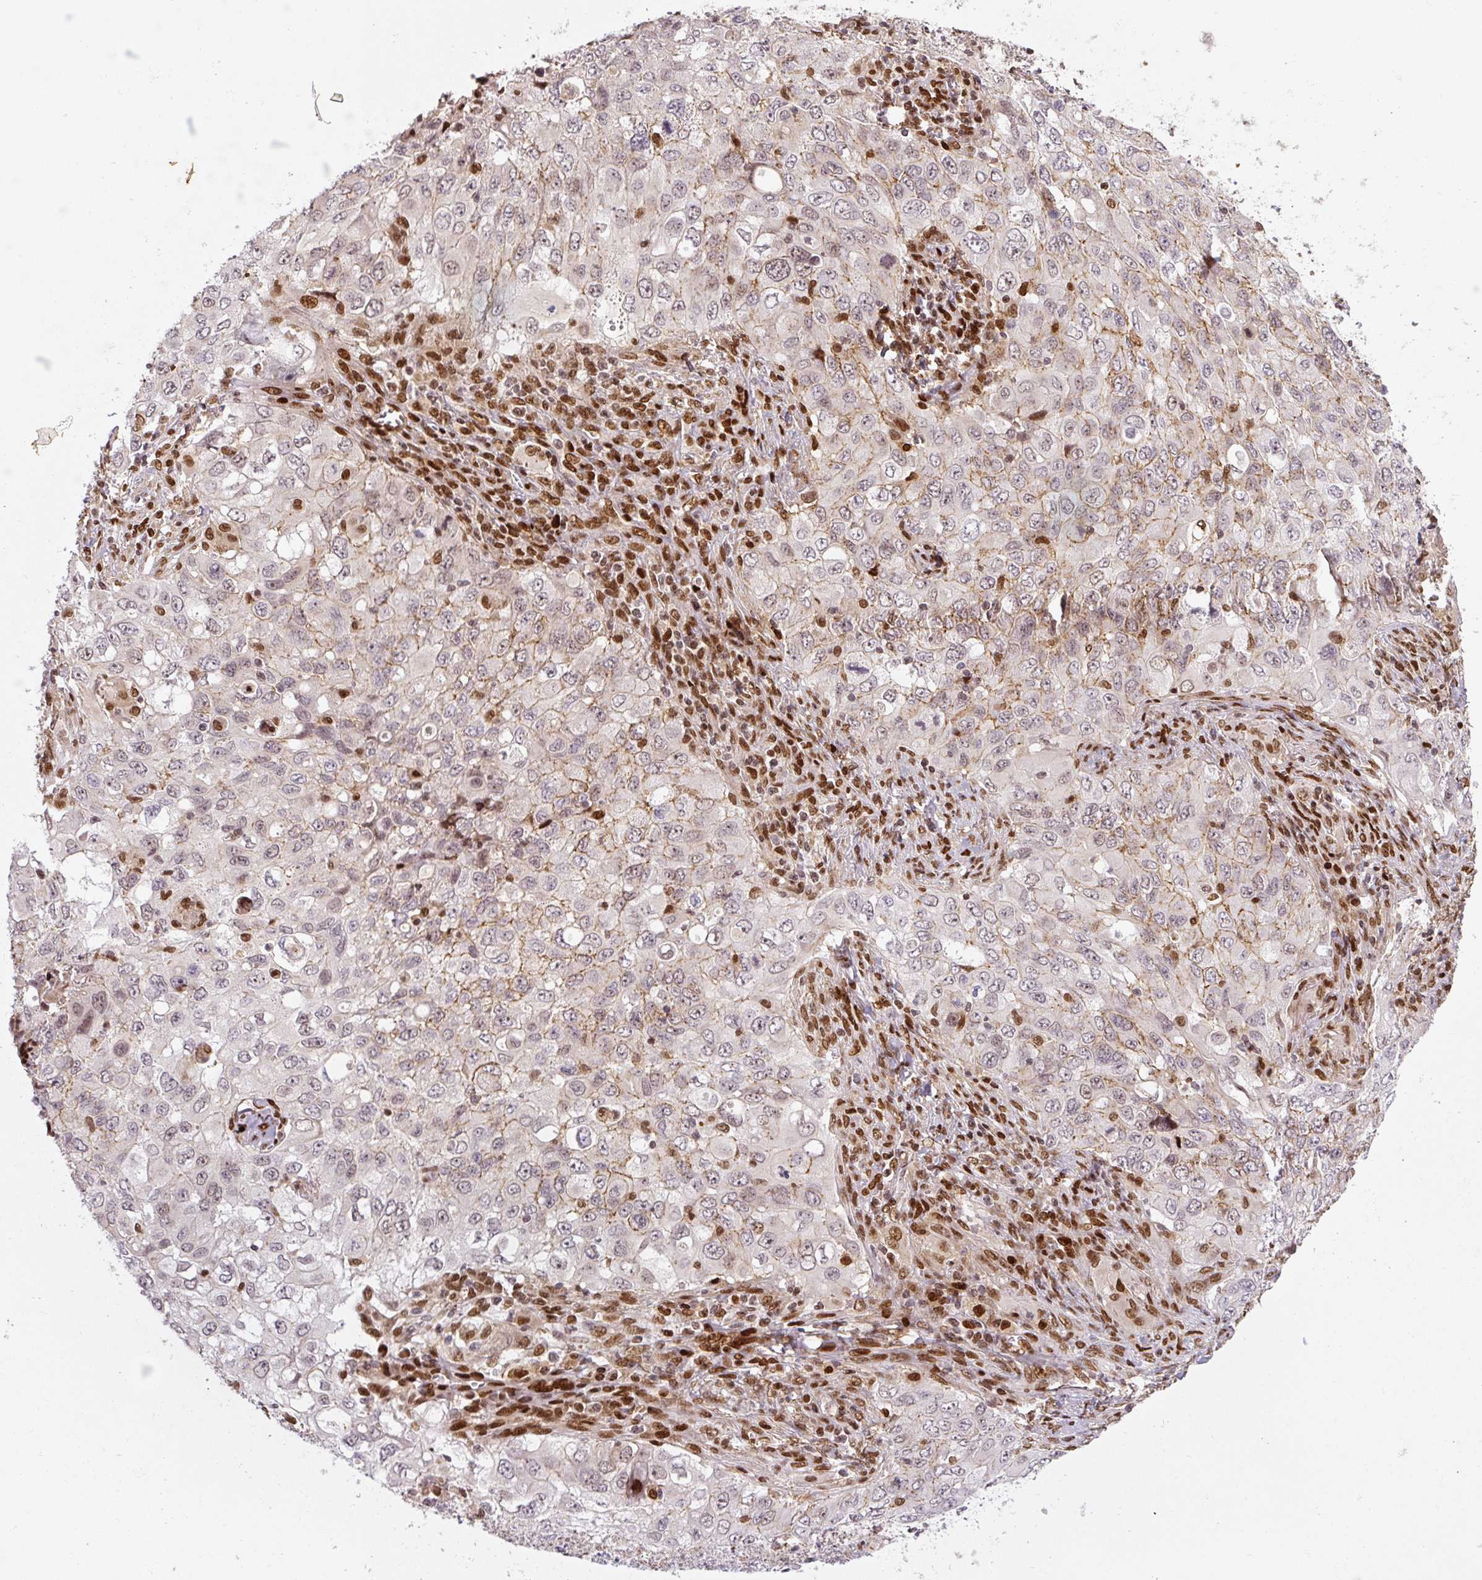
{"staining": {"intensity": "weak", "quantity": "<25%", "location": "cytoplasmic/membranous"}, "tissue": "lung cancer", "cell_type": "Tumor cells", "image_type": "cancer", "snomed": [{"axis": "morphology", "description": "Adenocarcinoma, NOS"}, {"axis": "morphology", "description": "Adenocarcinoma, metastatic, NOS"}, {"axis": "topography", "description": "Lymph node"}, {"axis": "topography", "description": "Lung"}], "caption": "An image of adenocarcinoma (lung) stained for a protein reveals no brown staining in tumor cells.", "gene": "PYDC2", "patient": {"sex": "female", "age": 42}}